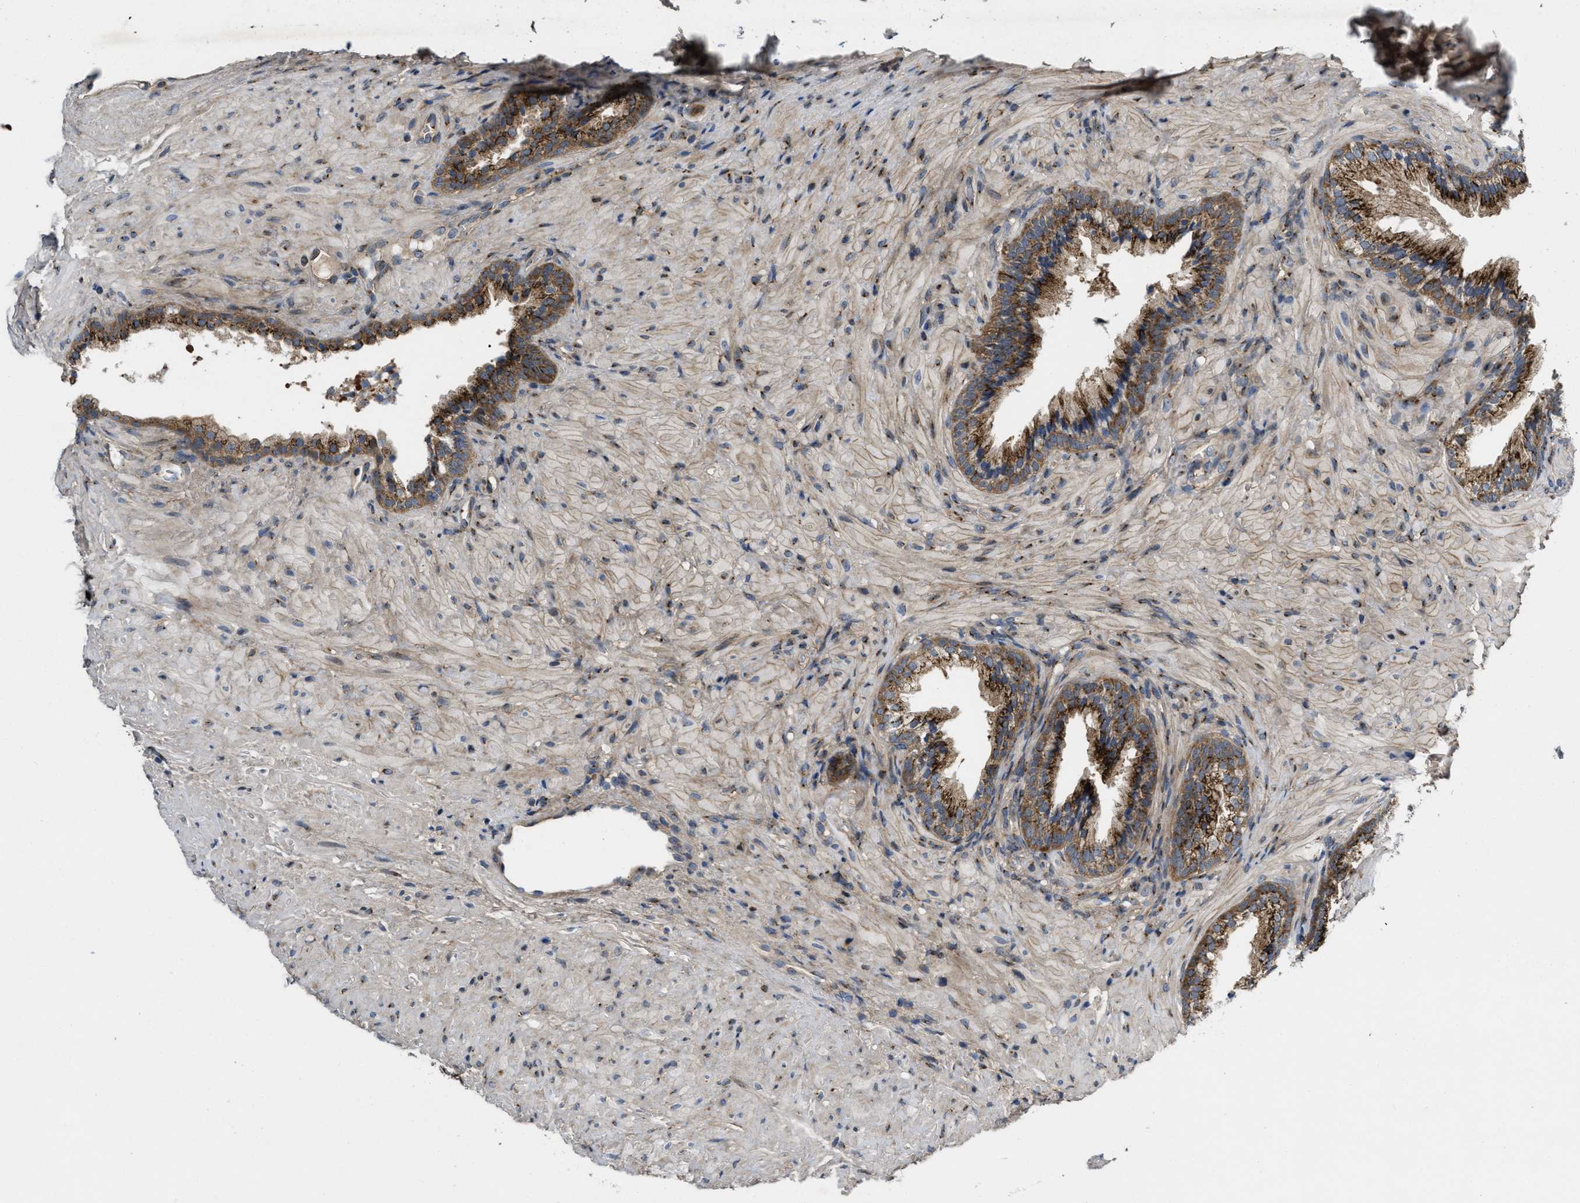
{"staining": {"intensity": "strong", "quantity": ">75%", "location": "cytoplasmic/membranous"}, "tissue": "prostate", "cell_type": "Glandular cells", "image_type": "normal", "snomed": [{"axis": "morphology", "description": "Normal tissue, NOS"}, {"axis": "topography", "description": "Prostate"}], "caption": "Unremarkable prostate shows strong cytoplasmic/membranous staining in approximately >75% of glandular cells, visualized by immunohistochemistry. (DAB IHC, brown staining for protein, blue staining for nuclei).", "gene": "ZNF70", "patient": {"sex": "male", "age": 76}}